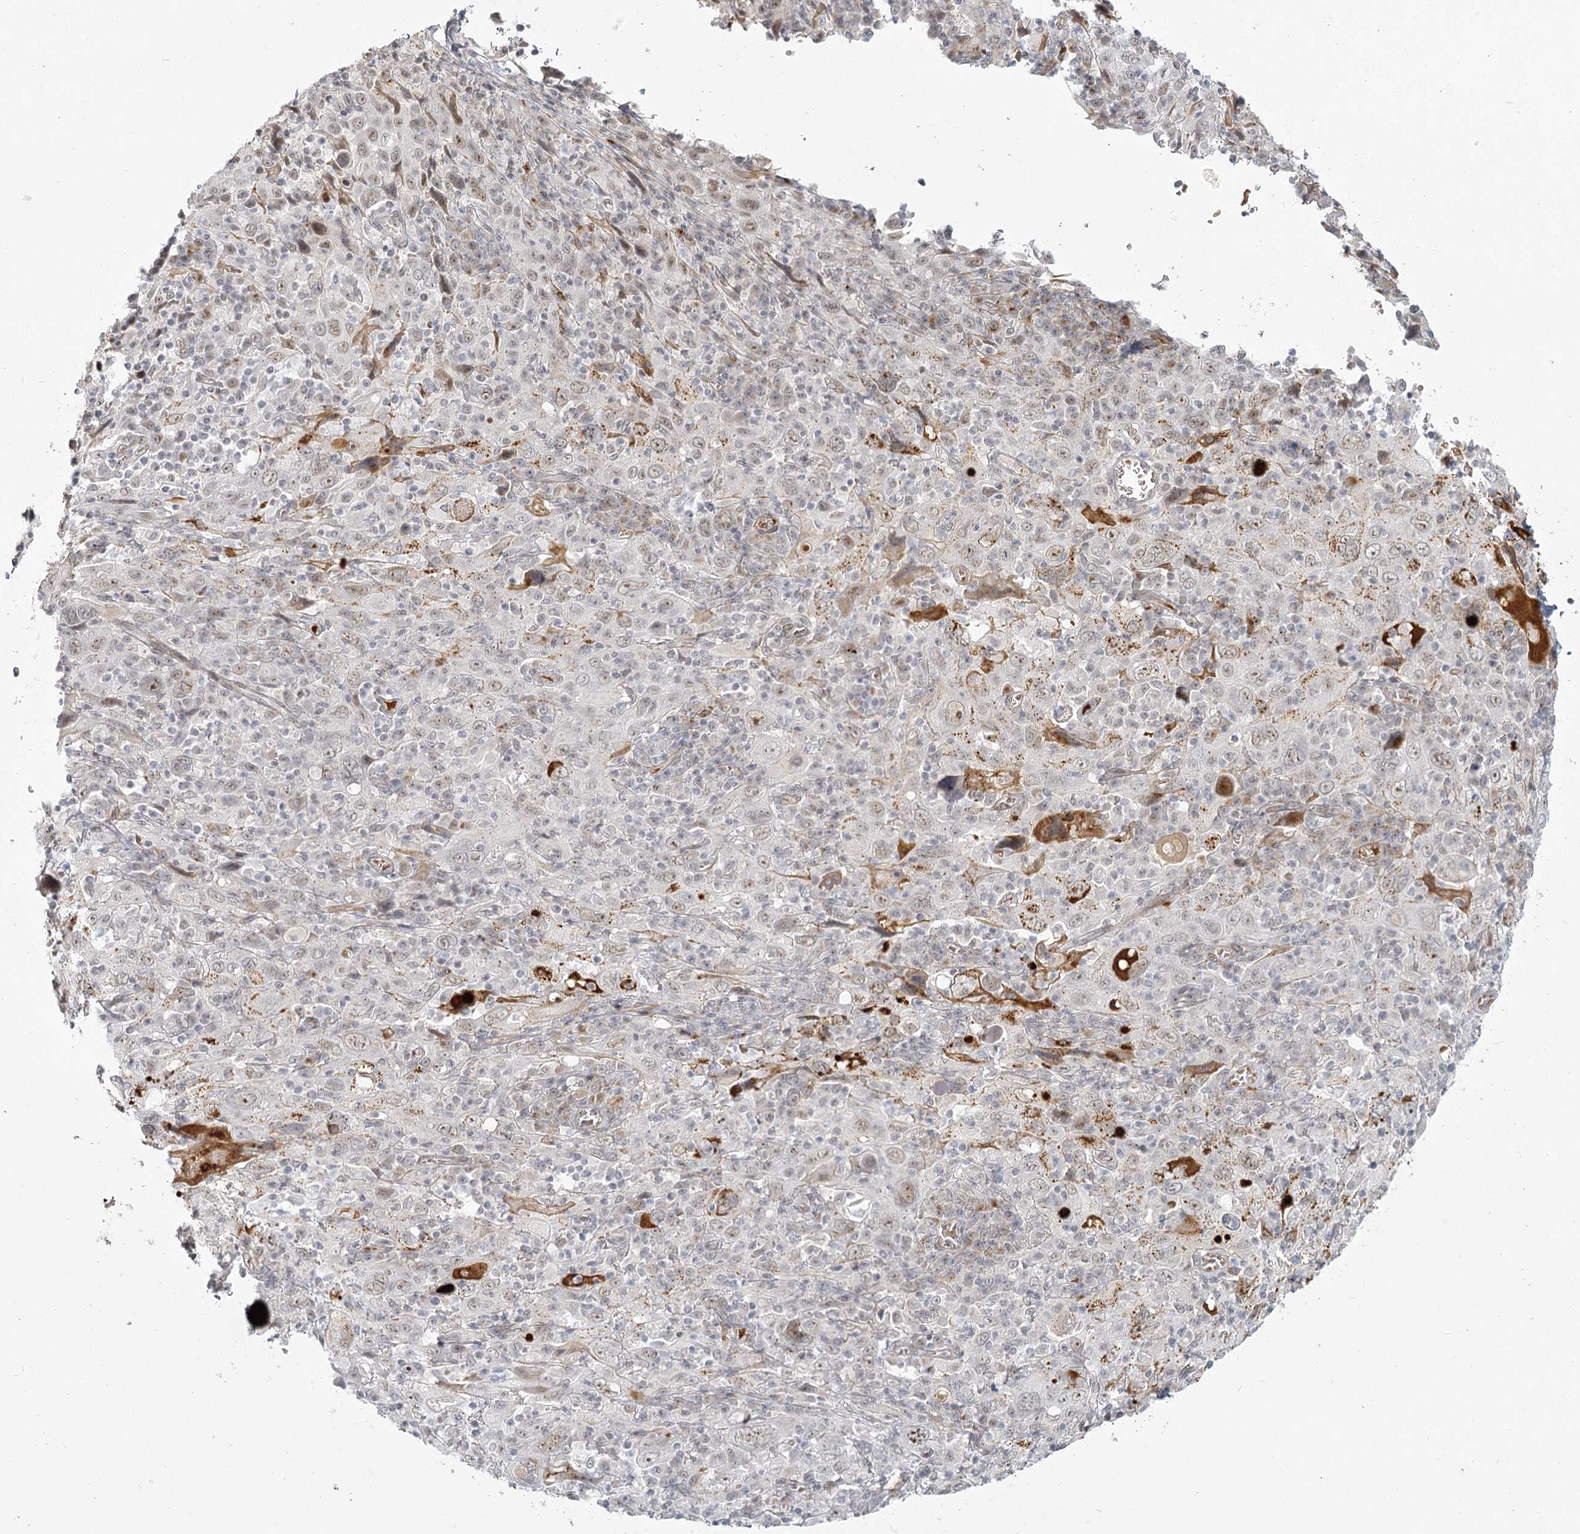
{"staining": {"intensity": "weak", "quantity": "25%-75%", "location": "cytoplasmic/membranous,nuclear"}, "tissue": "cervical cancer", "cell_type": "Tumor cells", "image_type": "cancer", "snomed": [{"axis": "morphology", "description": "Squamous cell carcinoma, NOS"}, {"axis": "topography", "description": "Cervix"}], "caption": "Squamous cell carcinoma (cervical) stained for a protein (brown) shows weak cytoplasmic/membranous and nuclear positive staining in about 25%-75% of tumor cells.", "gene": "EXOSC7", "patient": {"sex": "female", "age": 46}}